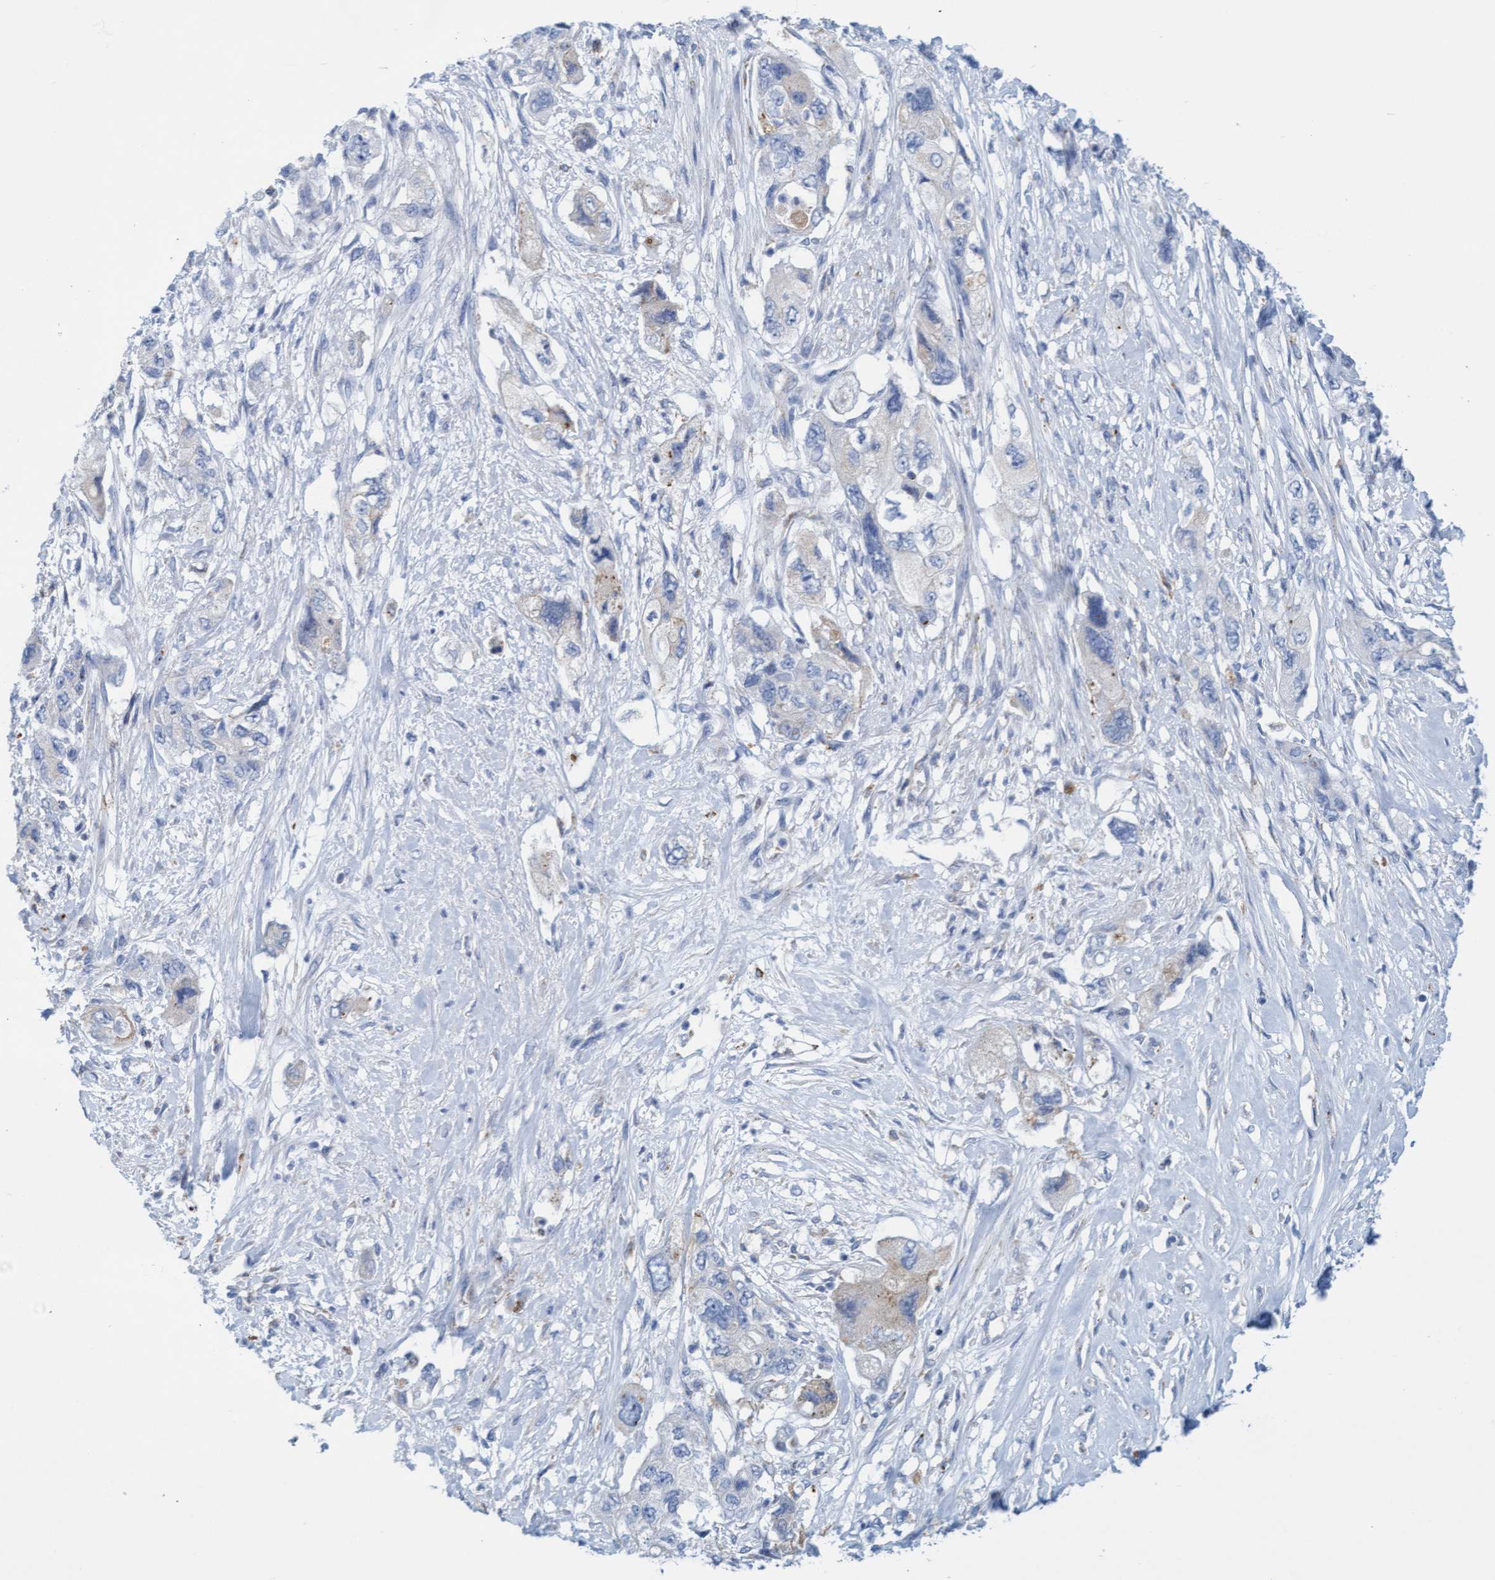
{"staining": {"intensity": "negative", "quantity": "none", "location": "none"}, "tissue": "pancreatic cancer", "cell_type": "Tumor cells", "image_type": "cancer", "snomed": [{"axis": "morphology", "description": "Adenocarcinoma, NOS"}, {"axis": "topography", "description": "Pancreas"}], "caption": "Histopathology image shows no significant protein staining in tumor cells of pancreatic adenocarcinoma. (Immunohistochemistry, brightfield microscopy, high magnification).", "gene": "SGSH", "patient": {"sex": "female", "age": 73}}